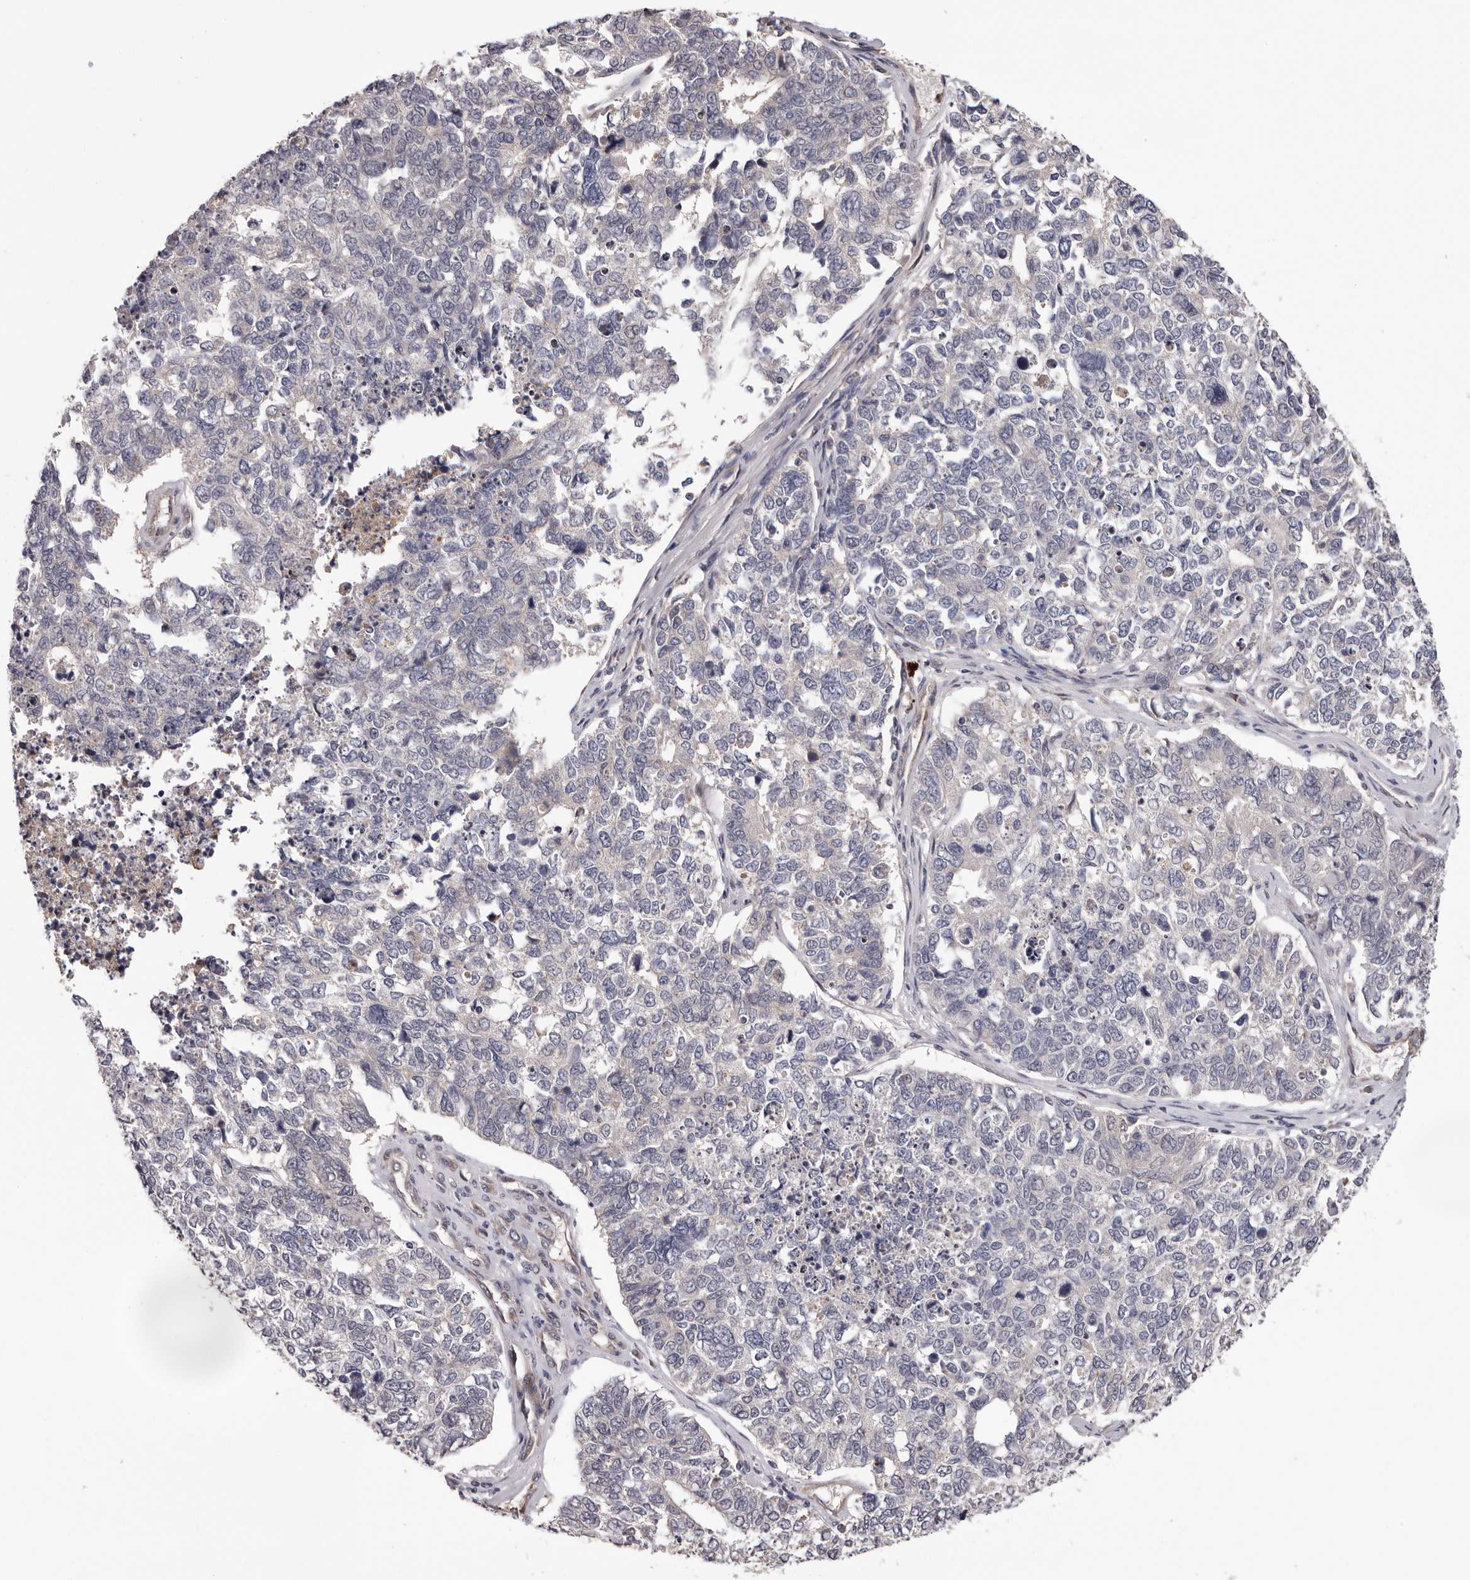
{"staining": {"intensity": "weak", "quantity": "<25%", "location": "cytoplasmic/membranous"}, "tissue": "cervical cancer", "cell_type": "Tumor cells", "image_type": "cancer", "snomed": [{"axis": "morphology", "description": "Squamous cell carcinoma, NOS"}, {"axis": "topography", "description": "Cervix"}], "caption": "High magnification brightfield microscopy of cervical cancer stained with DAB (brown) and counterstained with hematoxylin (blue): tumor cells show no significant expression.", "gene": "MED8", "patient": {"sex": "female", "age": 63}}